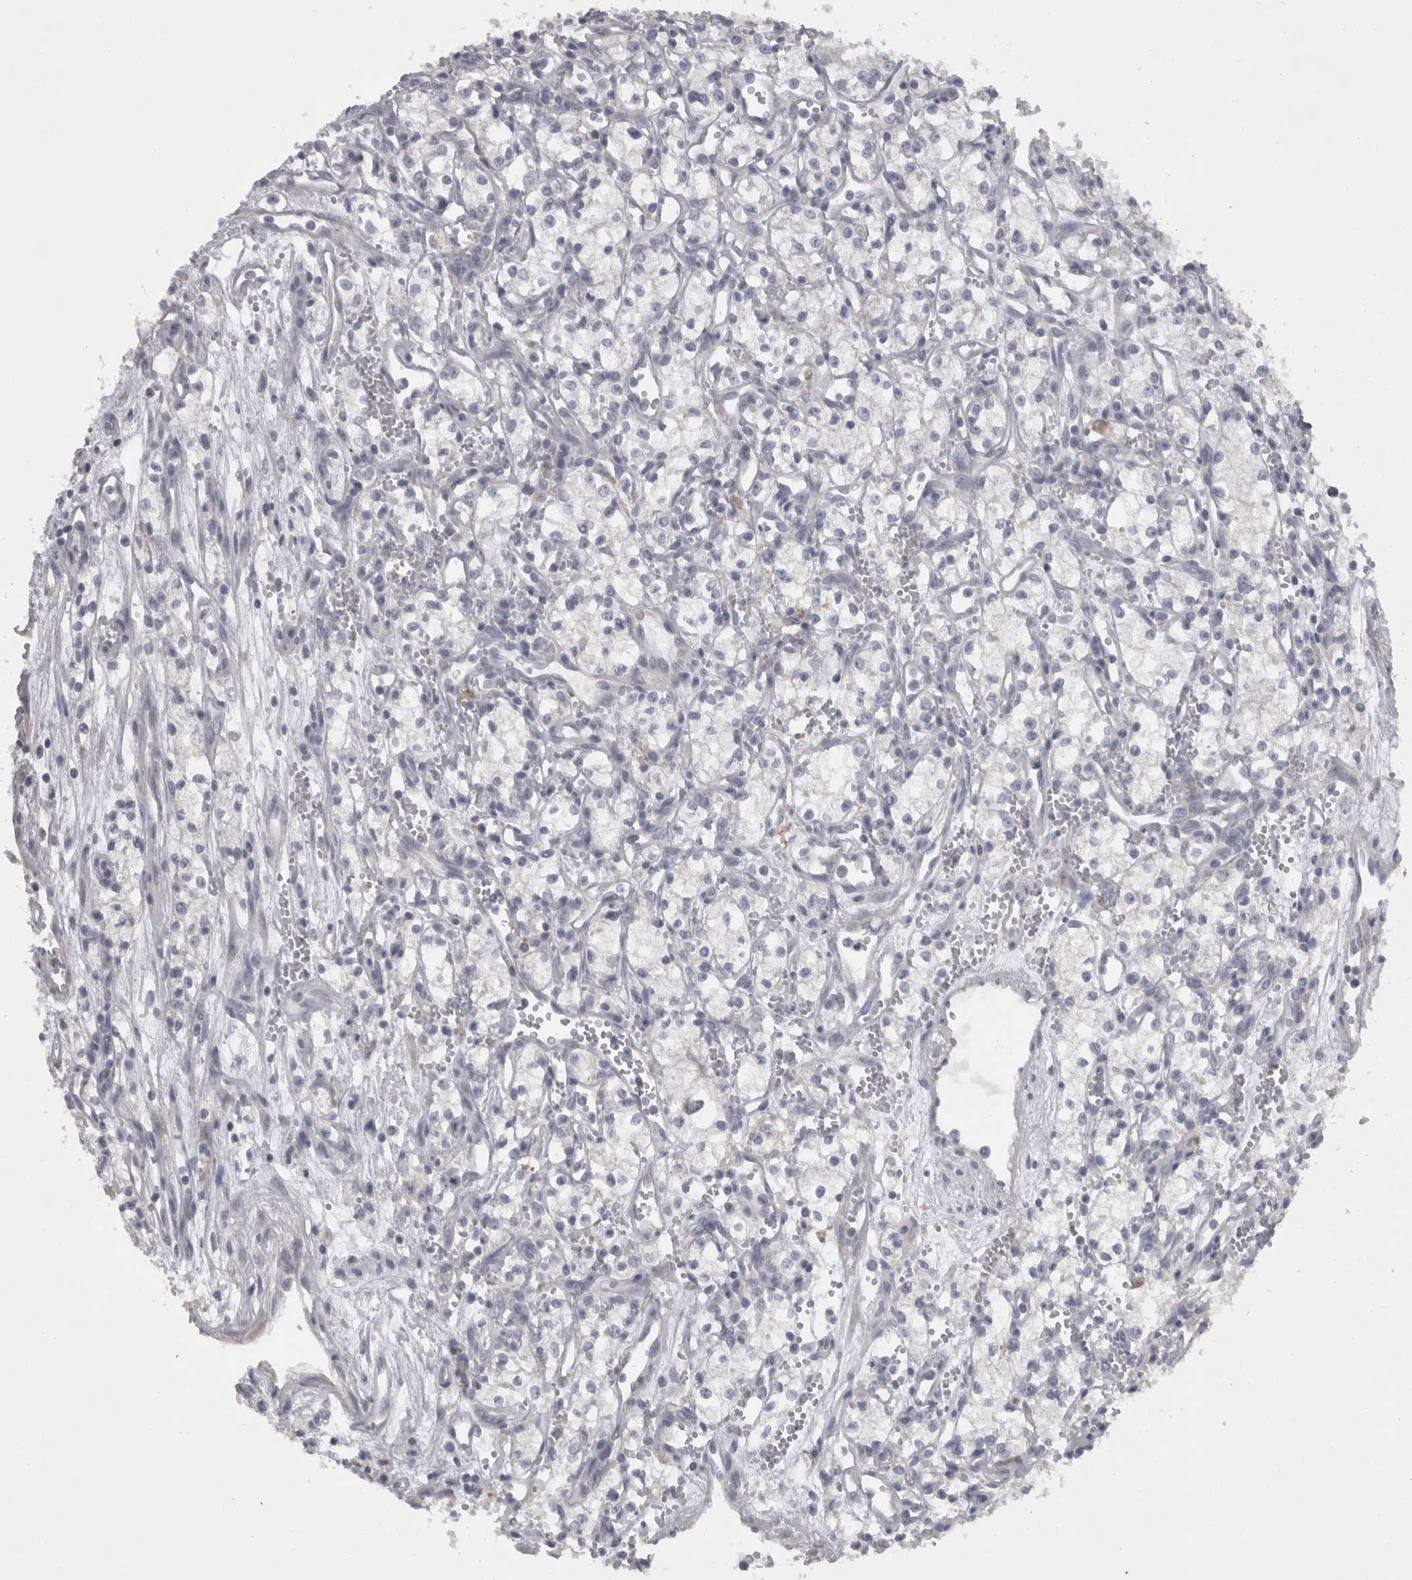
{"staining": {"intensity": "negative", "quantity": "none", "location": "none"}, "tissue": "renal cancer", "cell_type": "Tumor cells", "image_type": "cancer", "snomed": [{"axis": "morphology", "description": "Adenocarcinoma, NOS"}, {"axis": "topography", "description": "Kidney"}], "caption": "Photomicrograph shows no significant protein expression in tumor cells of renal cancer (adenocarcinoma).", "gene": "CAMK2D", "patient": {"sex": "male", "age": 59}}